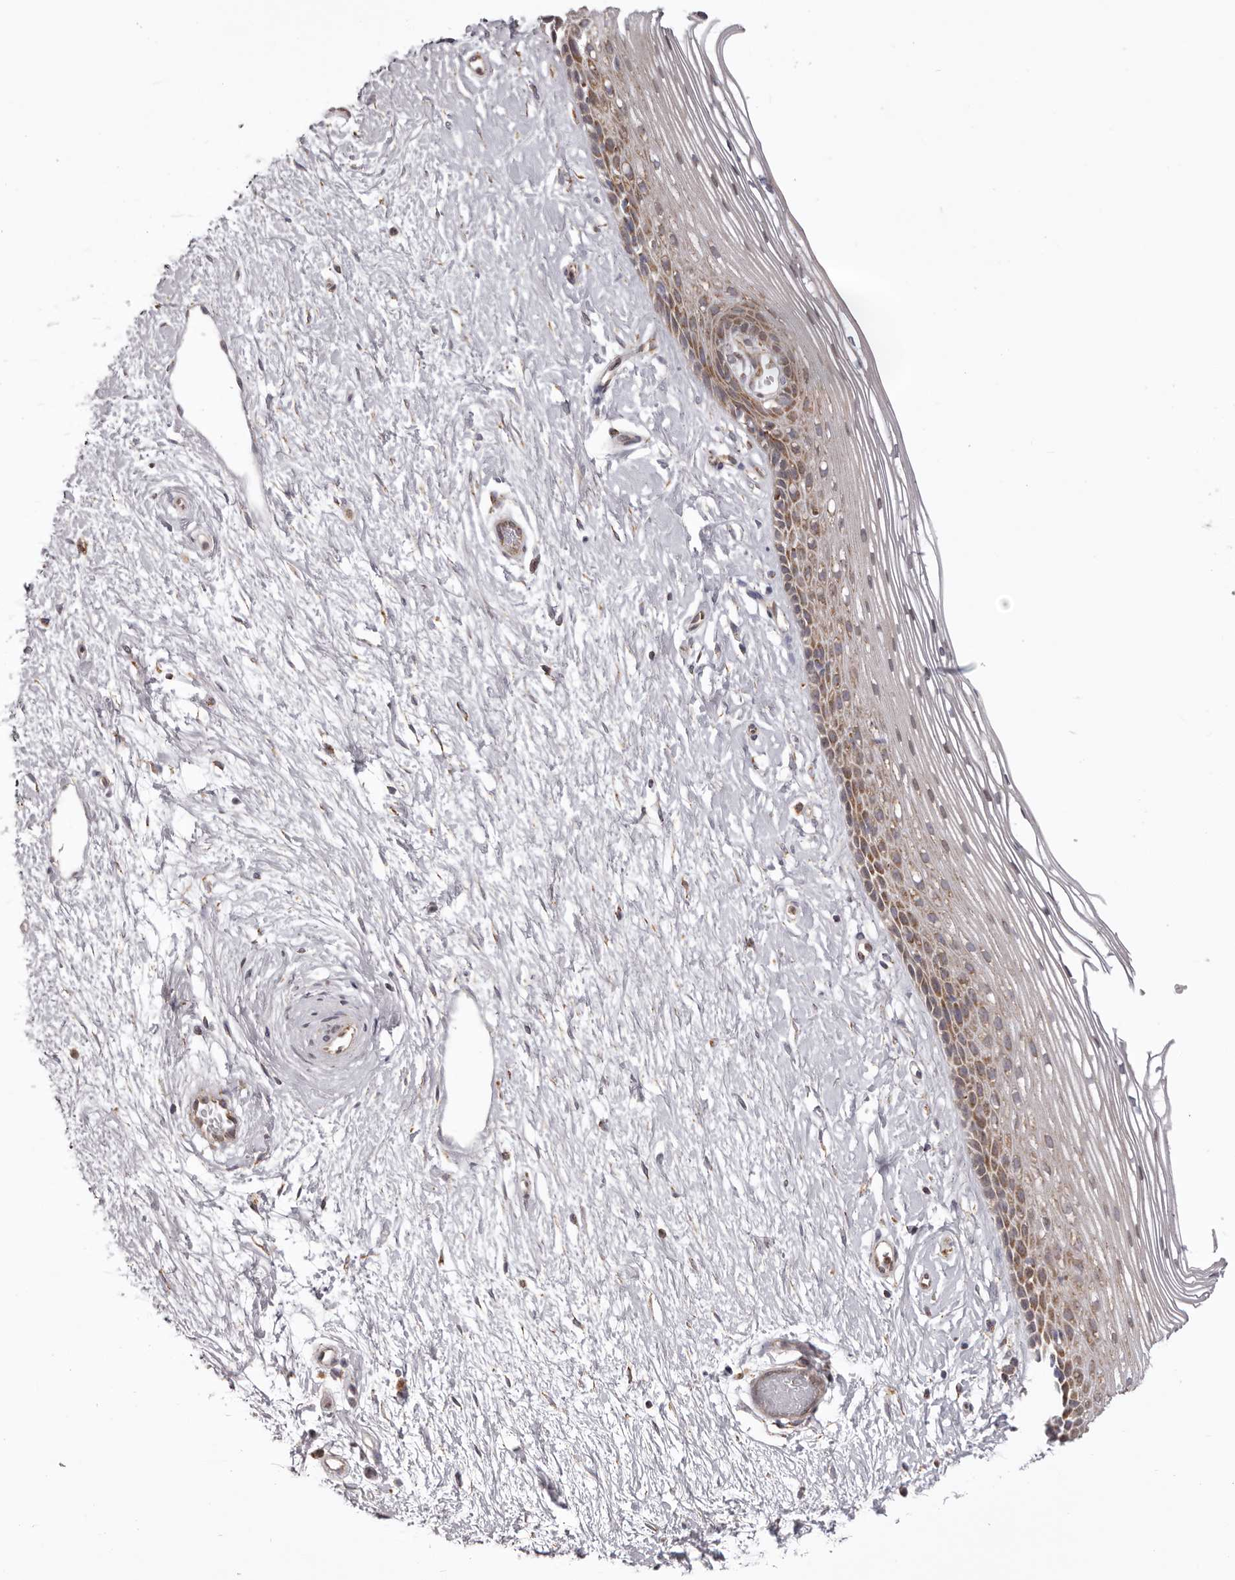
{"staining": {"intensity": "moderate", "quantity": "25%-75%", "location": "cytoplasmic/membranous"}, "tissue": "vagina", "cell_type": "Squamous epithelial cells", "image_type": "normal", "snomed": [{"axis": "morphology", "description": "Normal tissue, NOS"}, {"axis": "topography", "description": "Vagina"}], "caption": "Approximately 25%-75% of squamous epithelial cells in benign human vagina show moderate cytoplasmic/membranous protein expression as visualized by brown immunohistochemical staining.", "gene": "CHRM2", "patient": {"sex": "female", "age": 46}}